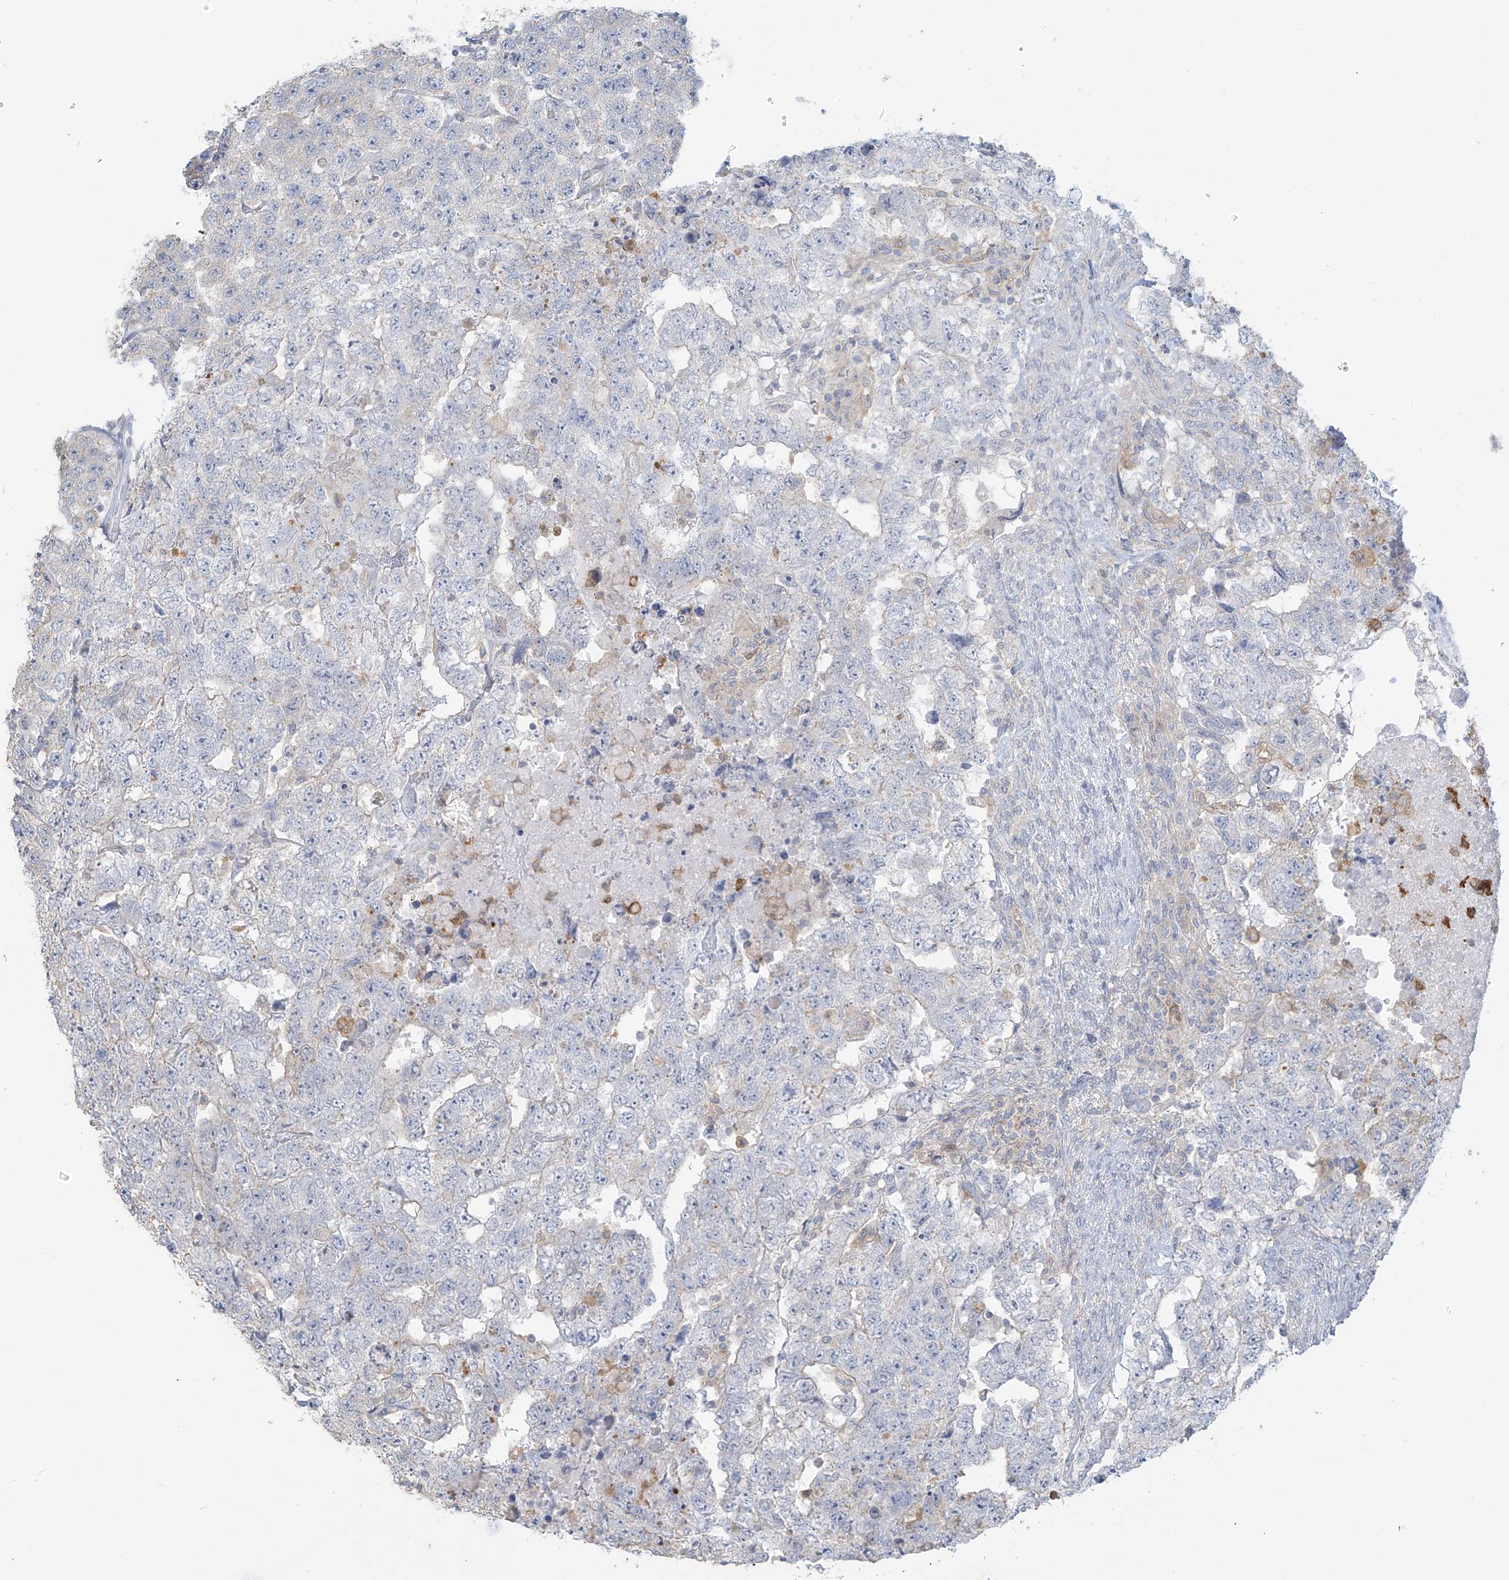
{"staining": {"intensity": "negative", "quantity": "none", "location": "none"}, "tissue": "testis cancer", "cell_type": "Tumor cells", "image_type": "cancer", "snomed": [{"axis": "morphology", "description": "Carcinoma, Embryonal, NOS"}, {"axis": "topography", "description": "Testis"}], "caption": "Testis cancer (embryonal carcinoma) was stained to show a protein in brown. There is no significant positivity in tumor cells.", "gene": "TAGAP", "patient": {"sex": "male", "age": 36}}